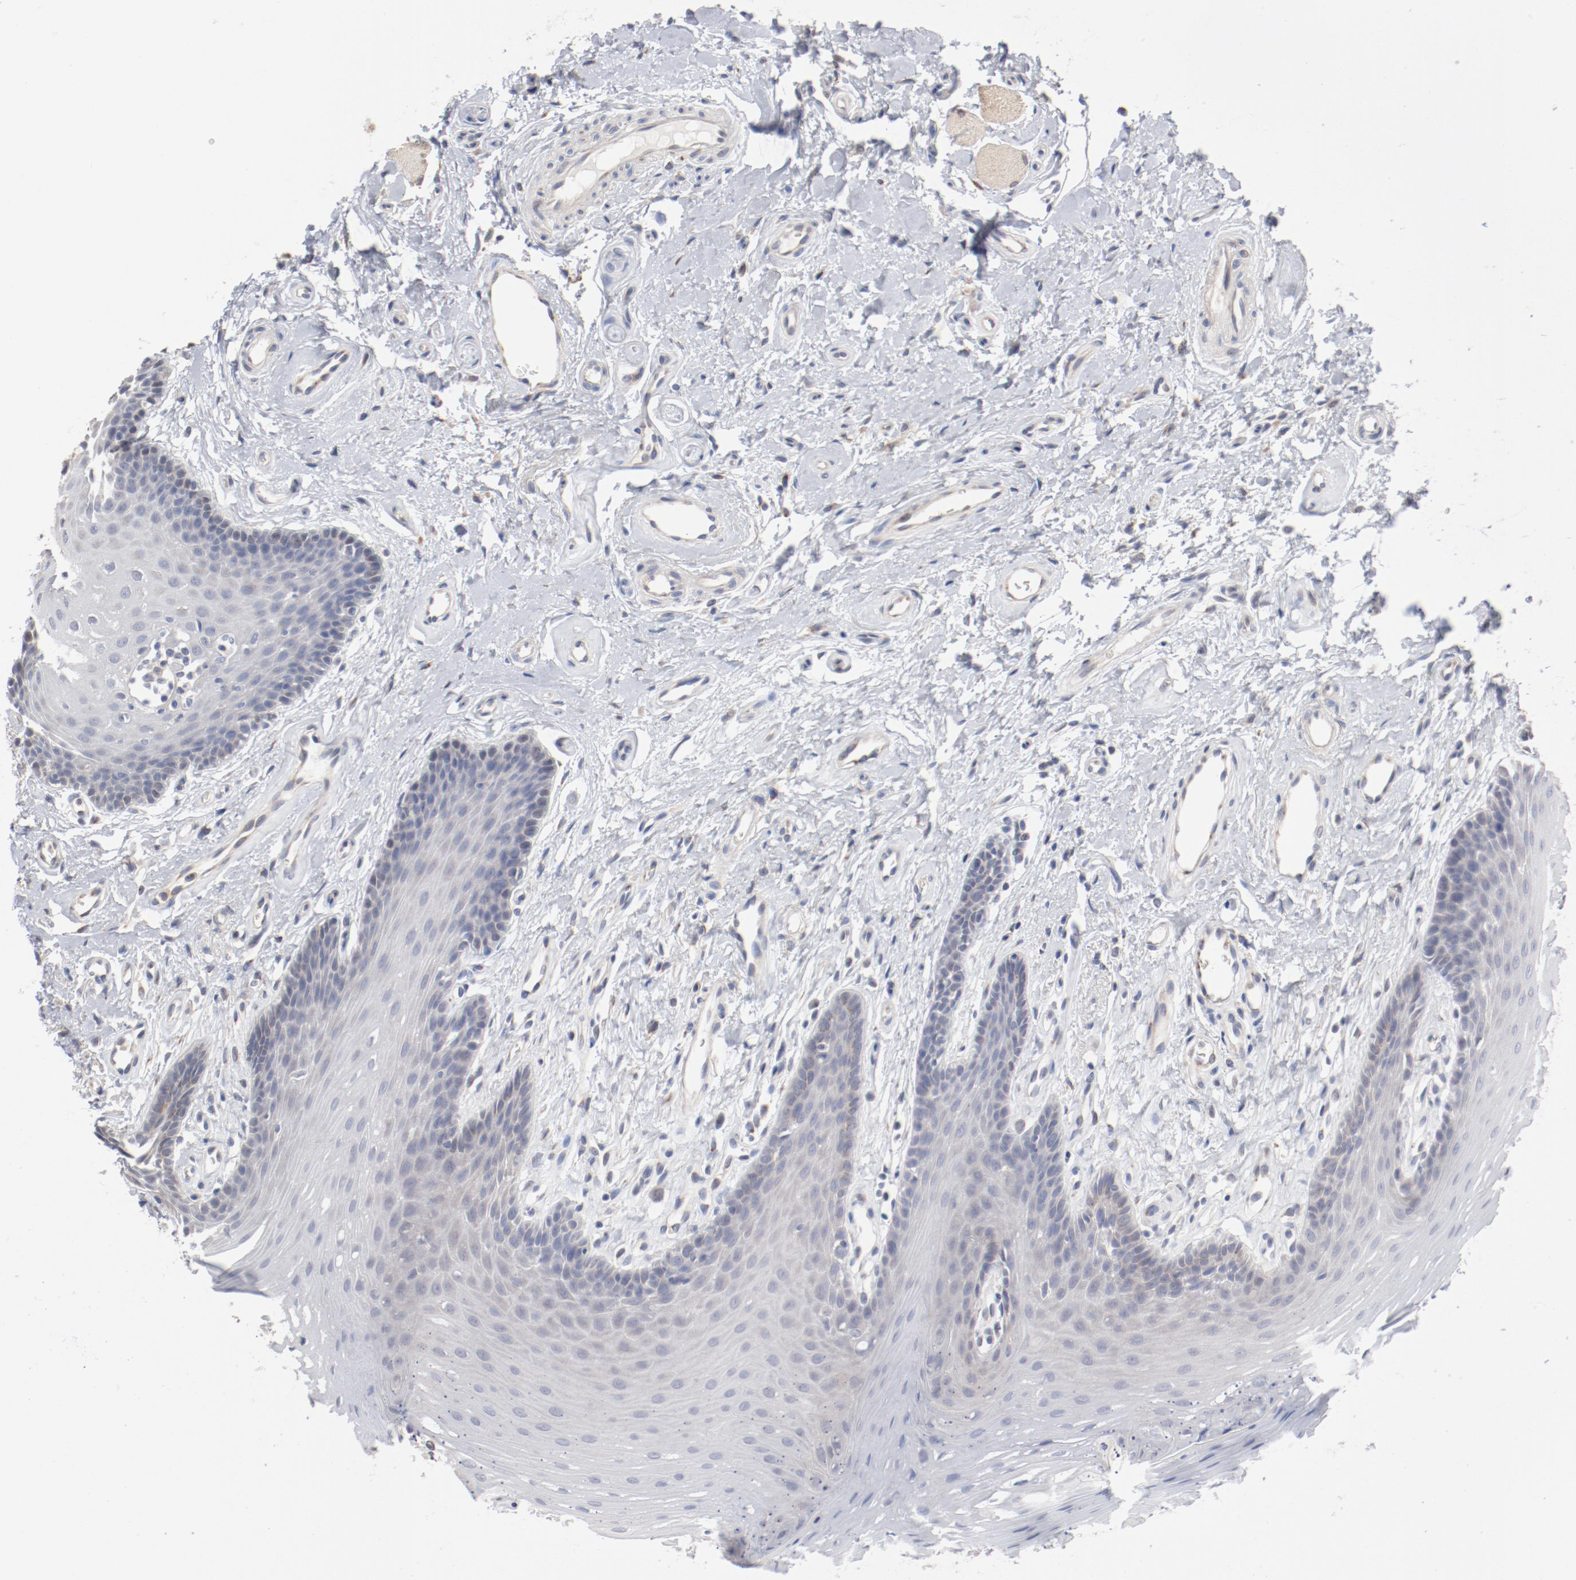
{"staining": {"intensity": "negative", "quantity": "none", "location": "none"}, "tissue": "oral mucosa", "cell_type": "Squamous epithelial cells", "image_type": "normal", "snomed": [{"axis": "morphology", "description": "Normal tissue, NOS"}, {"axis": "topography", "description": "Oral tissue"}], "caption": "Human oral mucosa stained for a protein using immunohistochemistry demonstrates no staining in squamous epithelial cells.", "gene": "AK7", "patient": {"sex": "male", "age": 62}}